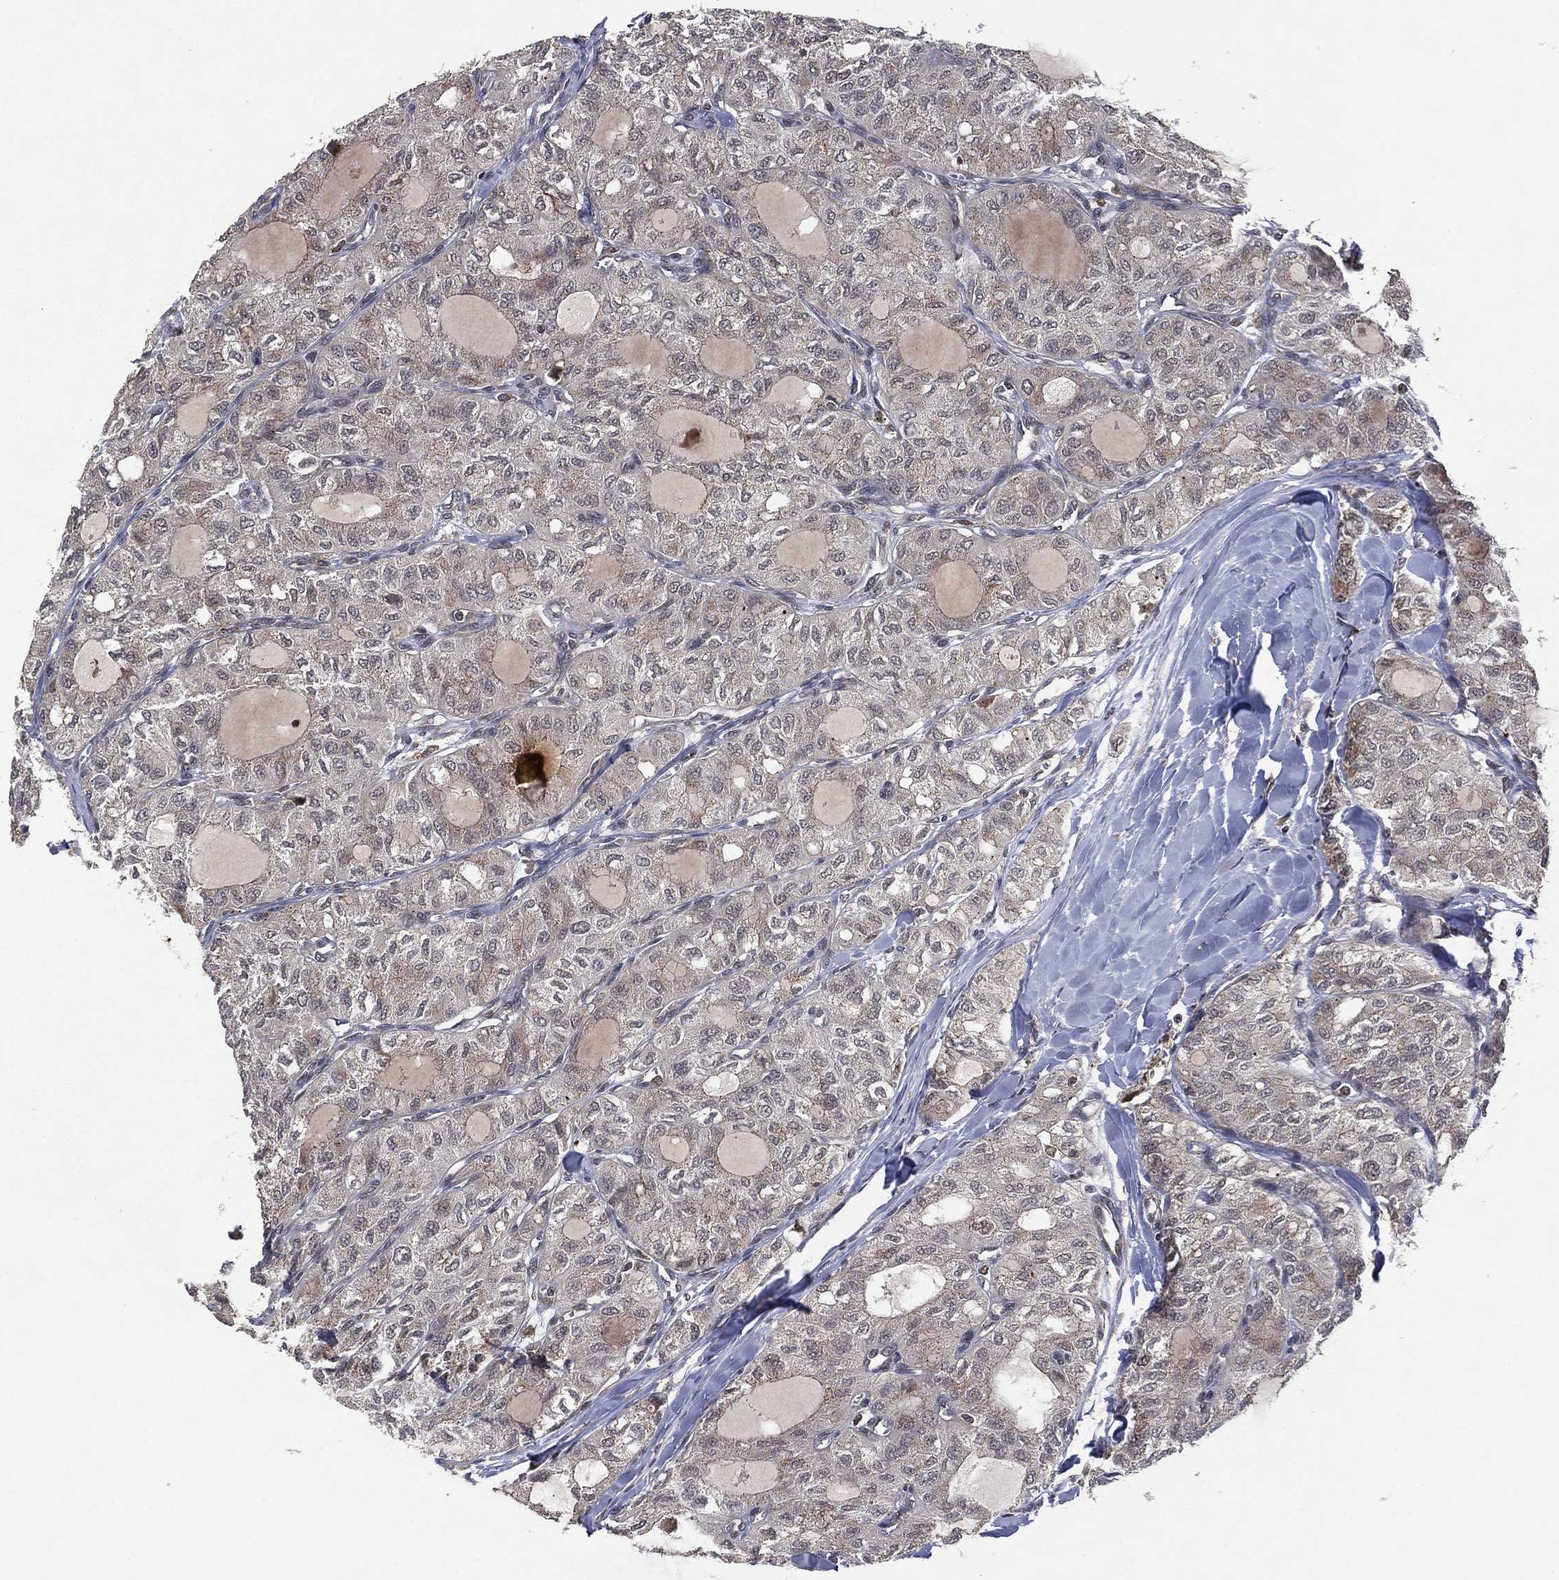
{"staining": {"intensity": "negative", "quantity": "none", "location": "none"}, "tissue": "thyroid cancer", "cell_type": "Tumor cells", "image_type": "cancer", "snomed": [{"axis": "morphology", "description": "Follicular adenoma carcinoma, NOS"}, {"axis": "topography", "description": "Thyroid gland"}], "caption": "This is an immunohistochemistry (IHC) micrograph of human thyroid cancer. There is no positivity in tumor cells.", "gene": "ATG4B", "patient": {"sex": "male", "age": 75}}